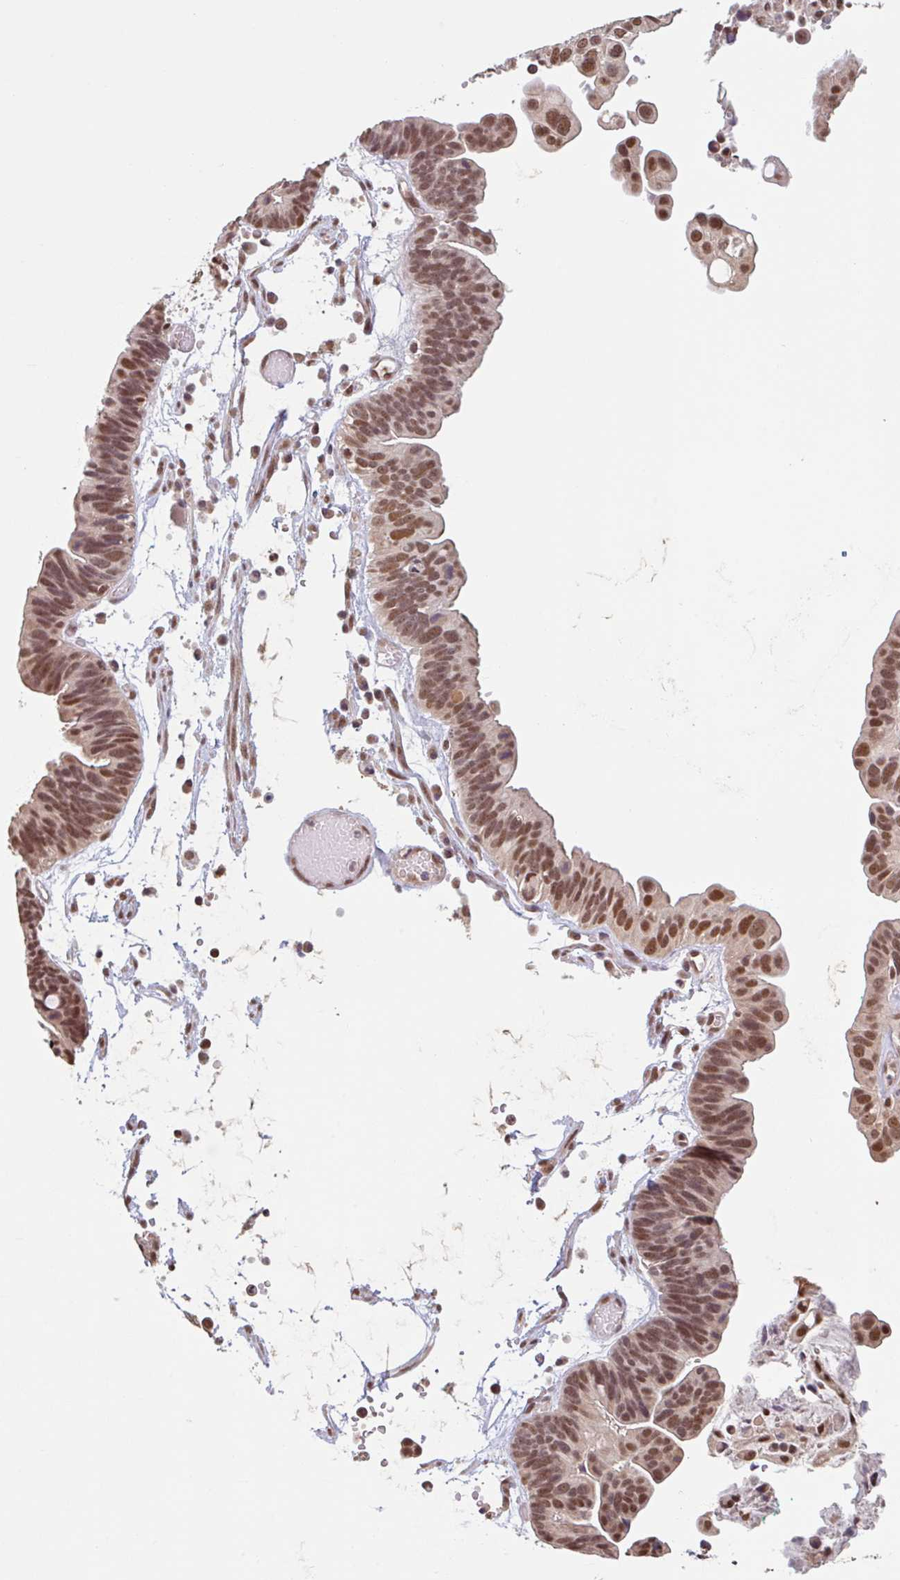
{"staining": {"intensity": "moderate", "quantity": ">75%", "location": "nuclear"}, "tissue": "ovarian cancer", "cell_type": "Tumor cells", "image_type": "cancer", "snomed": [{"axis": "morphology", "description": "Cystadenocarcinoma, serous, NOS"}, {"axis": "topography", "description": "Ovary"}], "caption": "Immunohistochemical staining of ovarian serous cystadenocarcinoma shows medium levels of moderate nuclear protein staining in approximately >75% of tumor cells.", "gene": "DR1", "patient": {"sex": "female", "age": 56}}